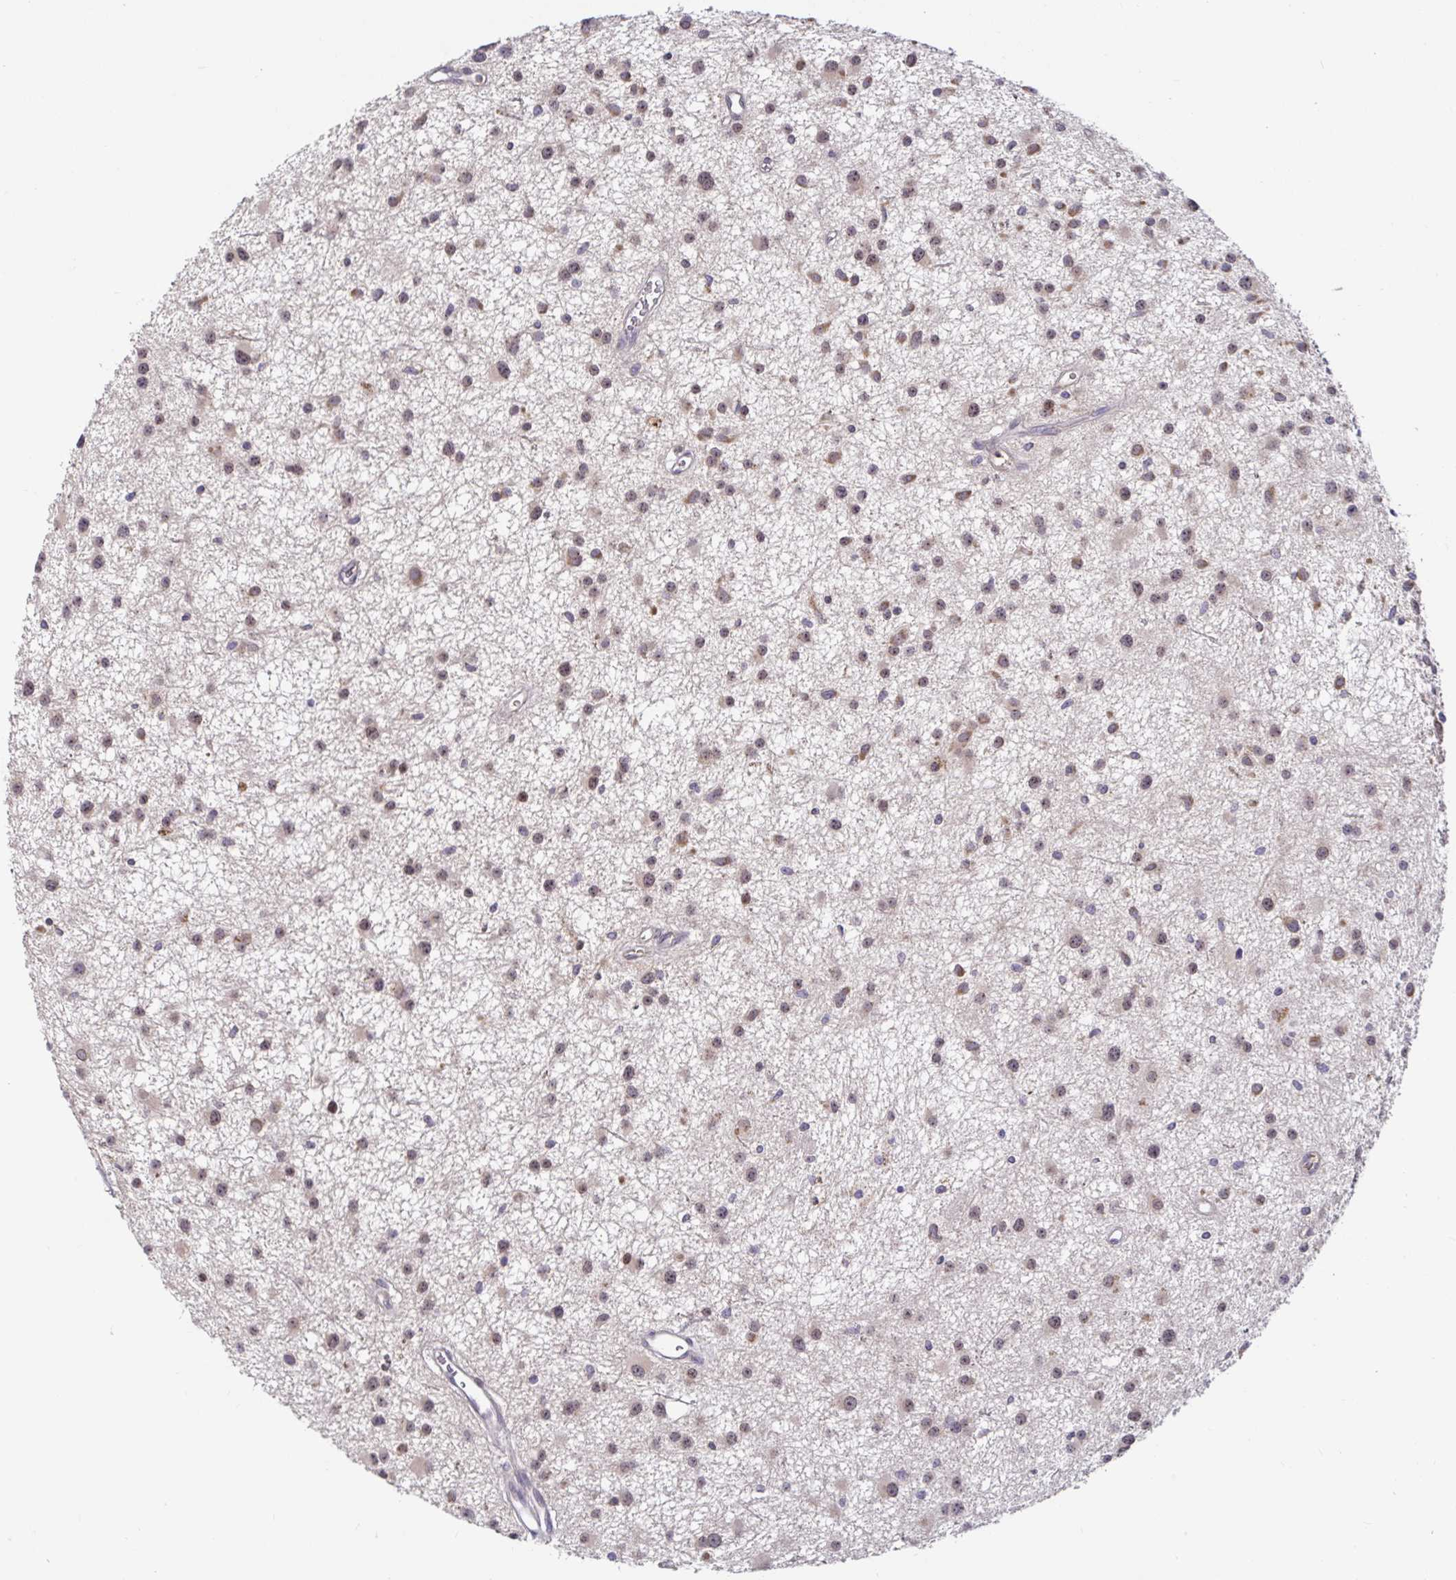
{"staining": {"intensity": "weak", "quantity": ">75%", "location": "nuclear"}, "tissue": "glioma", "cell_type": "Tumor cells", "image_type": "cancer", "snomed": [{"axis": "morphology", "description": "Glioma, malignant, Low grade"}, {"axis": "topography", "description": "Brain"}], "caption": "A brown stain shows weak nuclear positivity of a protein in human glioma tumor cells. (DAB = brown stain, brightfield microscopy at high magnification).", "gene": "LARP1", "patient": {"sex": "male", "age": 43}}